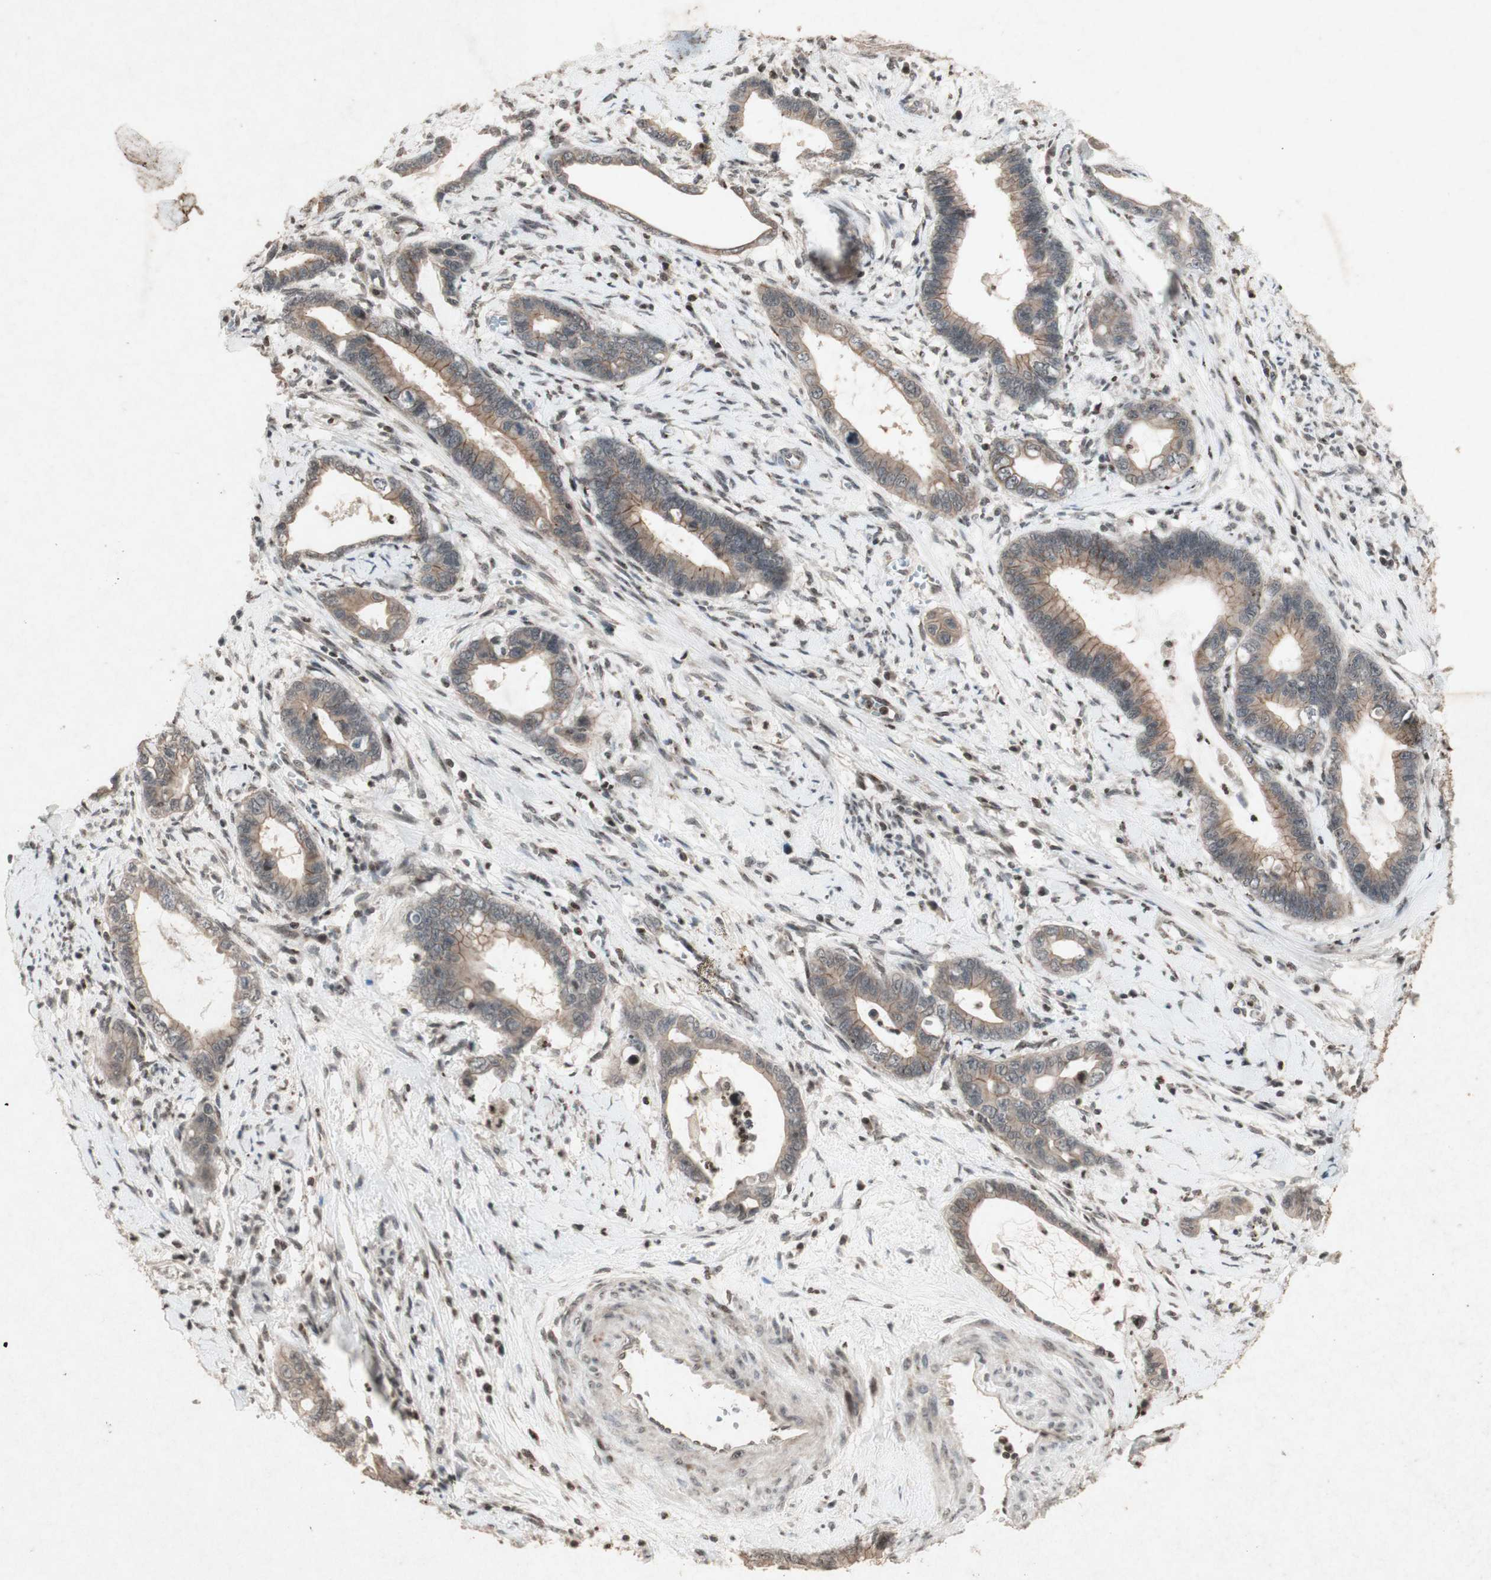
{"staining": {"intensity": "weak", "quantity": ">75%", "location": "cytoplasmic/membranous"}, "tissue": "cervical cancer", "cell_type": "Tumor cells", "image_type": "cancer", "snomed": [{"axis": "morphology", "description": "Adenocarcinoma, NOS"}, {"axis": "topography", "description": "Cervix"}], "caption": "Weak cytoplasmic/membranous expression for a protein is appreciated in about >75% of tumor cells of adenocarcinoma (cervical) using immunohistochemistry (IHC).", "gene": "PLXNA1", "patient": {"sex": "female", "age": 44}}